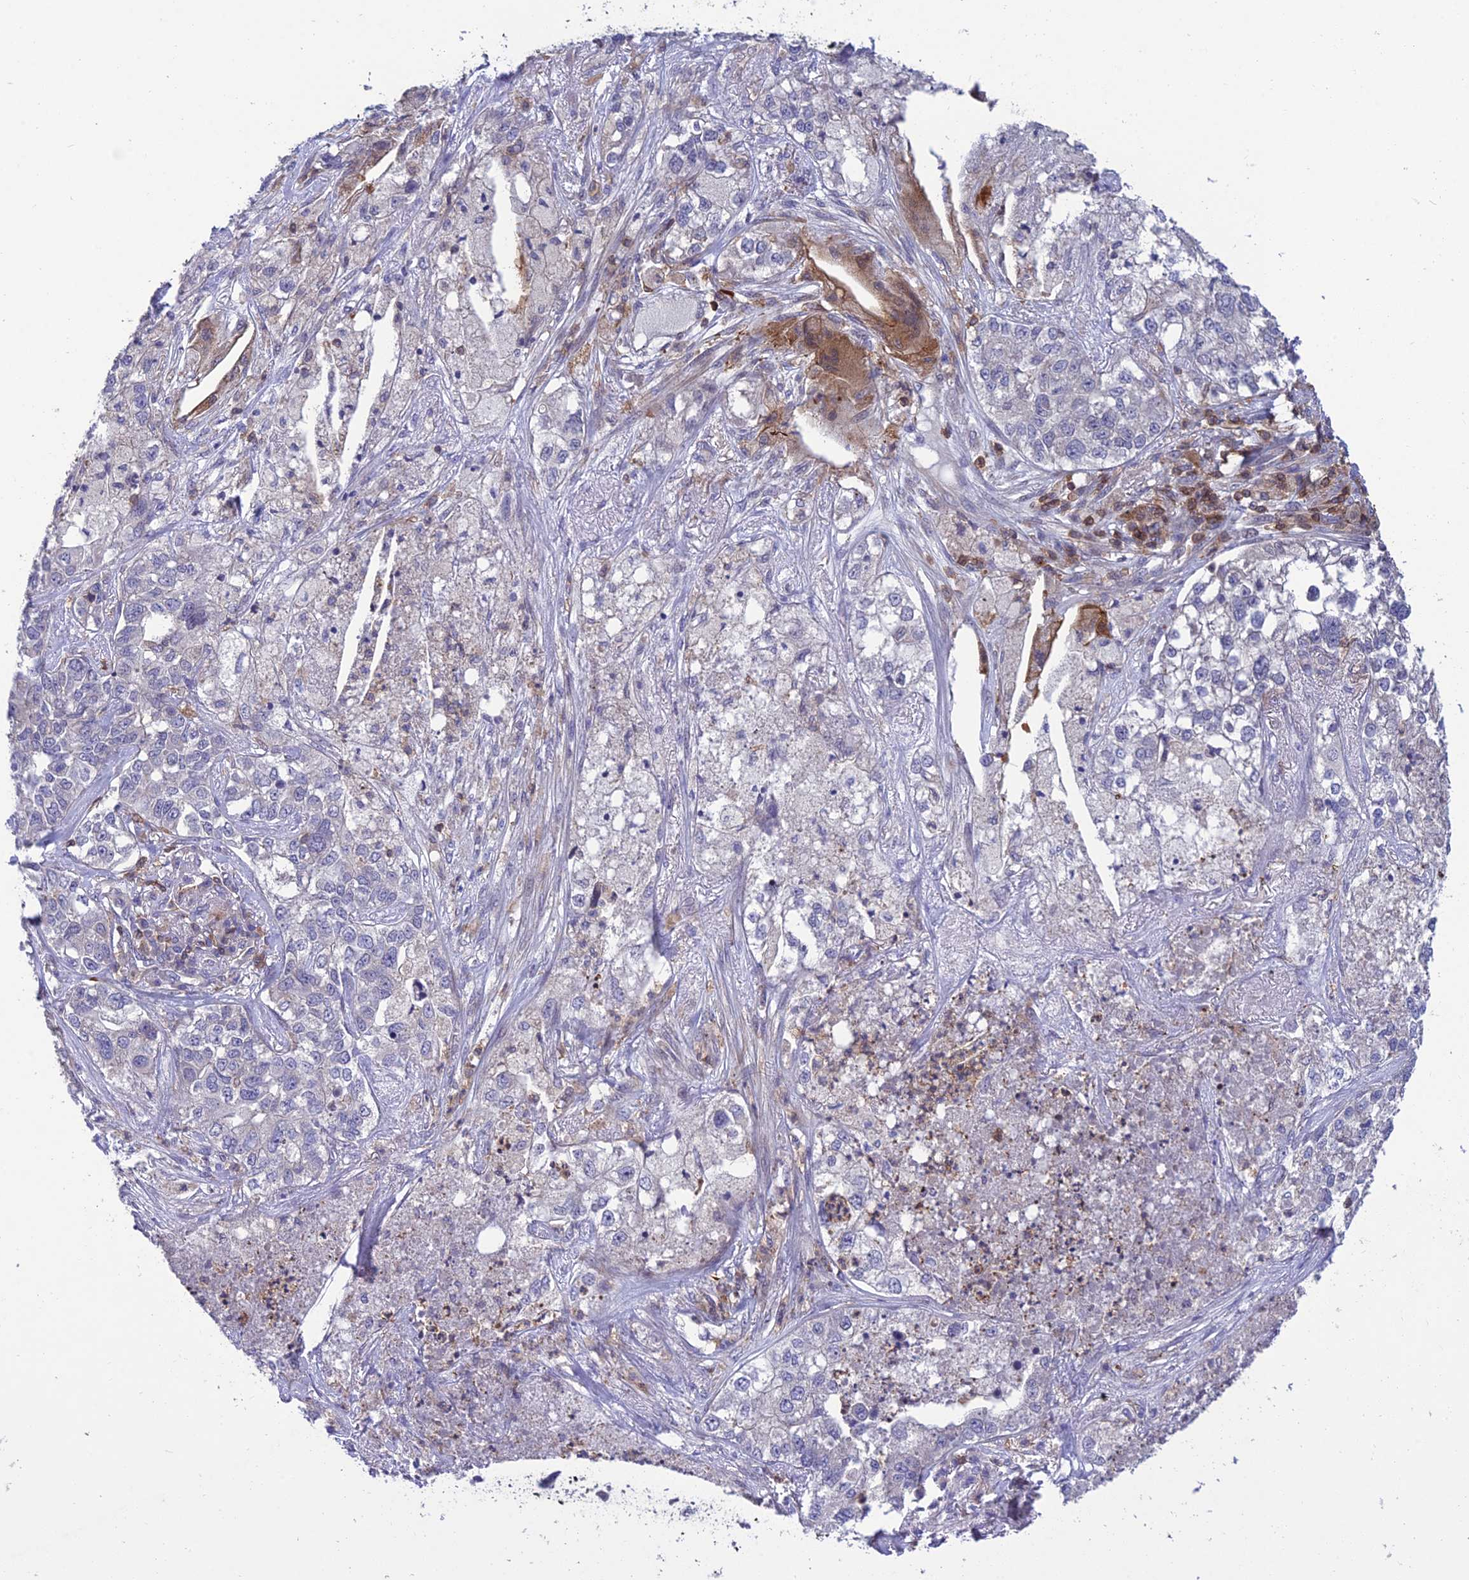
{"staining": {"intensity": "negative", "quantity": "none", "location": "none"}, "tissue": "lung cancer", "cell_type": "Tumor cells", "image_type": "cancer", "snomed": [{"axis": "morphology", "description": "Adenocarcinoma, NOS"}, {"axis": "topography", "description": "Lung"}], "caption": "This is an IHC image of lung adenocarcinoma. There is no positivity in tumor cells.", "gene": "FAM76A", "patient": {"sex": "male", "age": 49}}